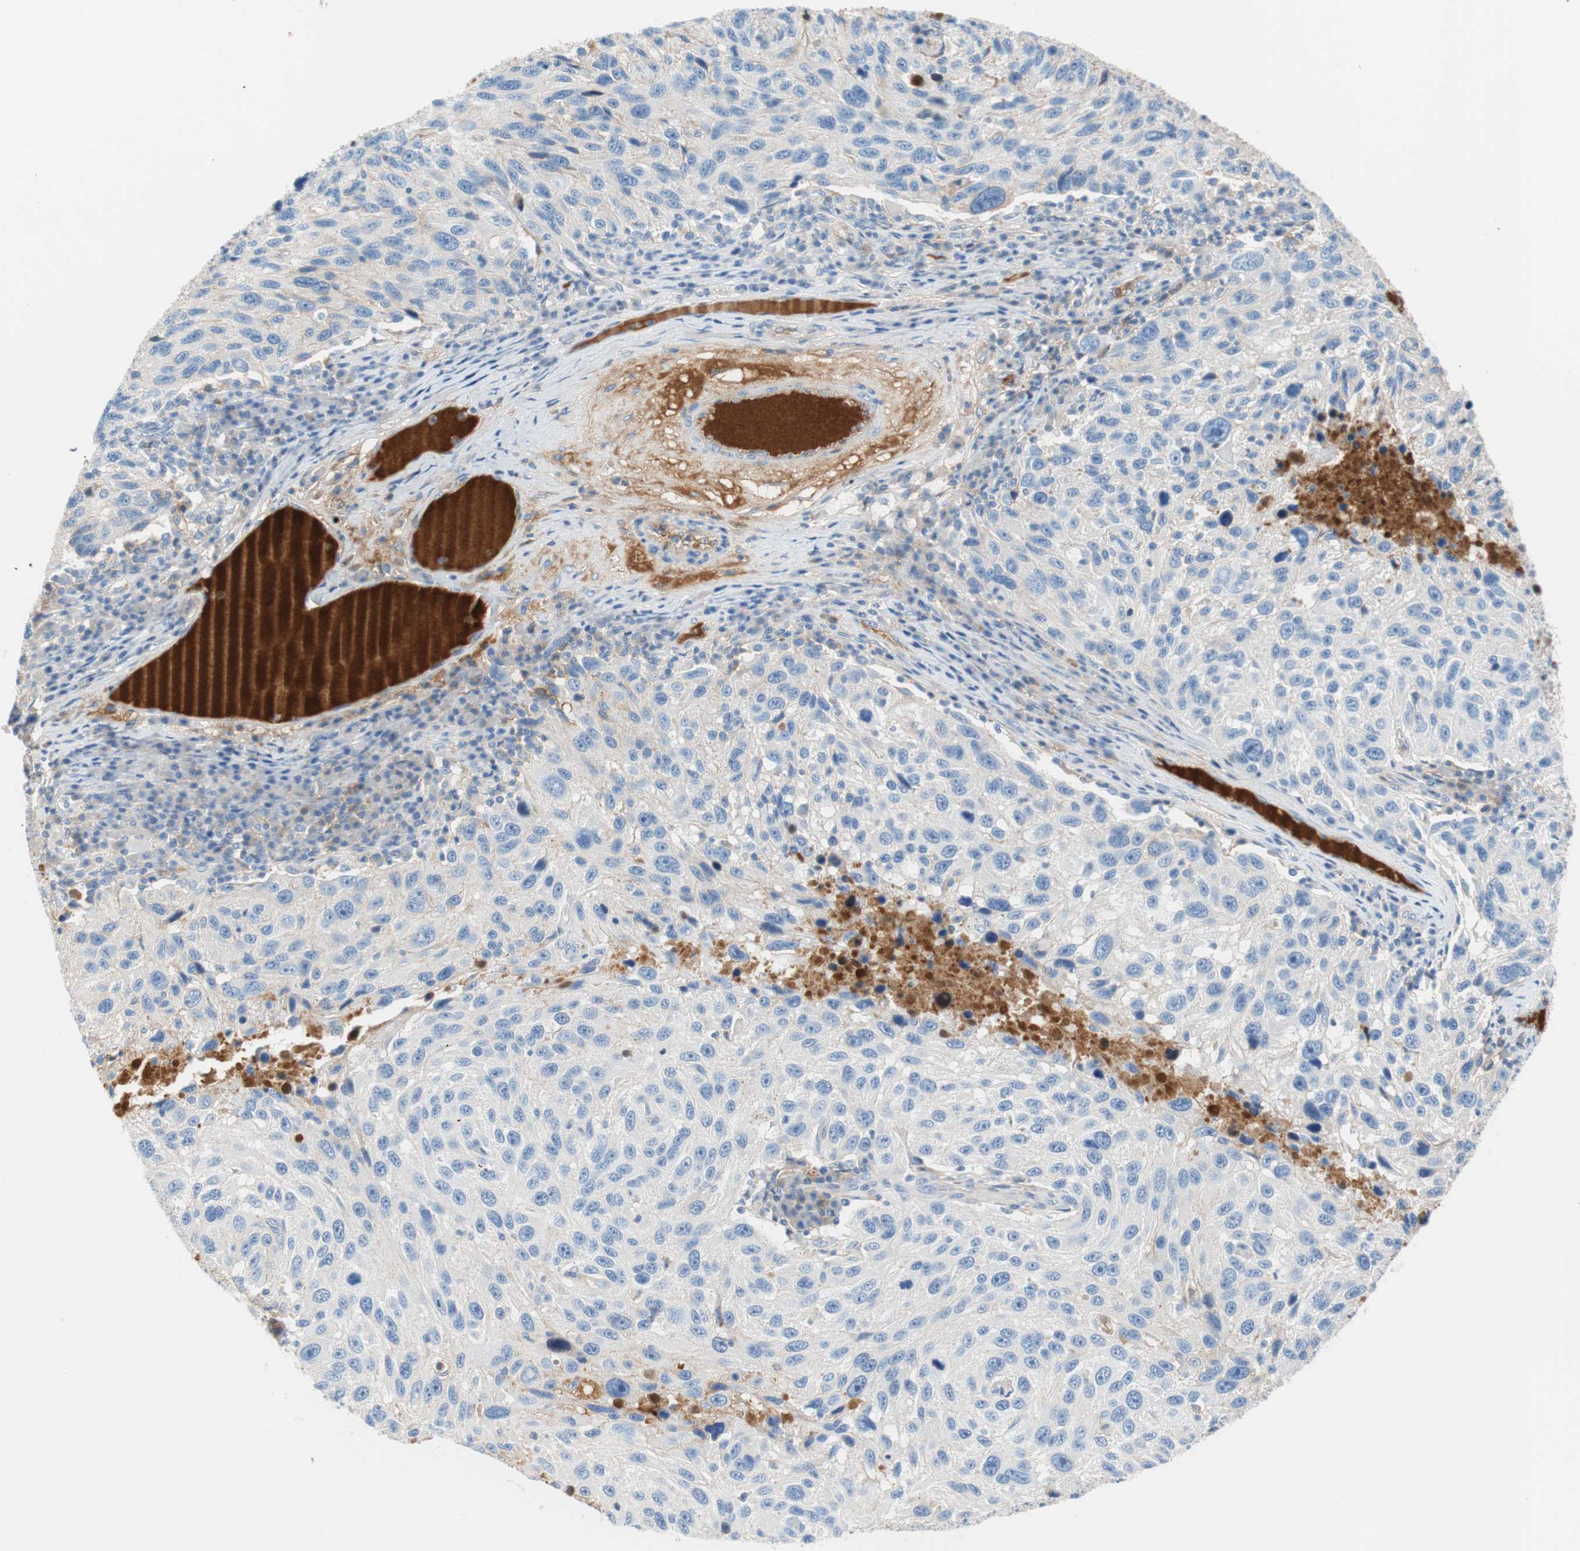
{"staining": {"intensity": "negative", "quantity": "none", "location": "none"}, "tissue": "melanoma", "cell_type": "Tumor cells", "image_type": "cancer", "snomed": [{"axis": "morphology", "description": "Malignant melanoma, NOS"}, {"axis": "topography", "description": "Skin"}], "caption": "Tumor cells show no significant protein staining in melanoma. (Stains: DAB IHC with hematoxylin counter stain, Microscopy: brightfield microscopy at high magnification).", "gene": "RBP4", "patient": {"sex": "male", "age": 53}}